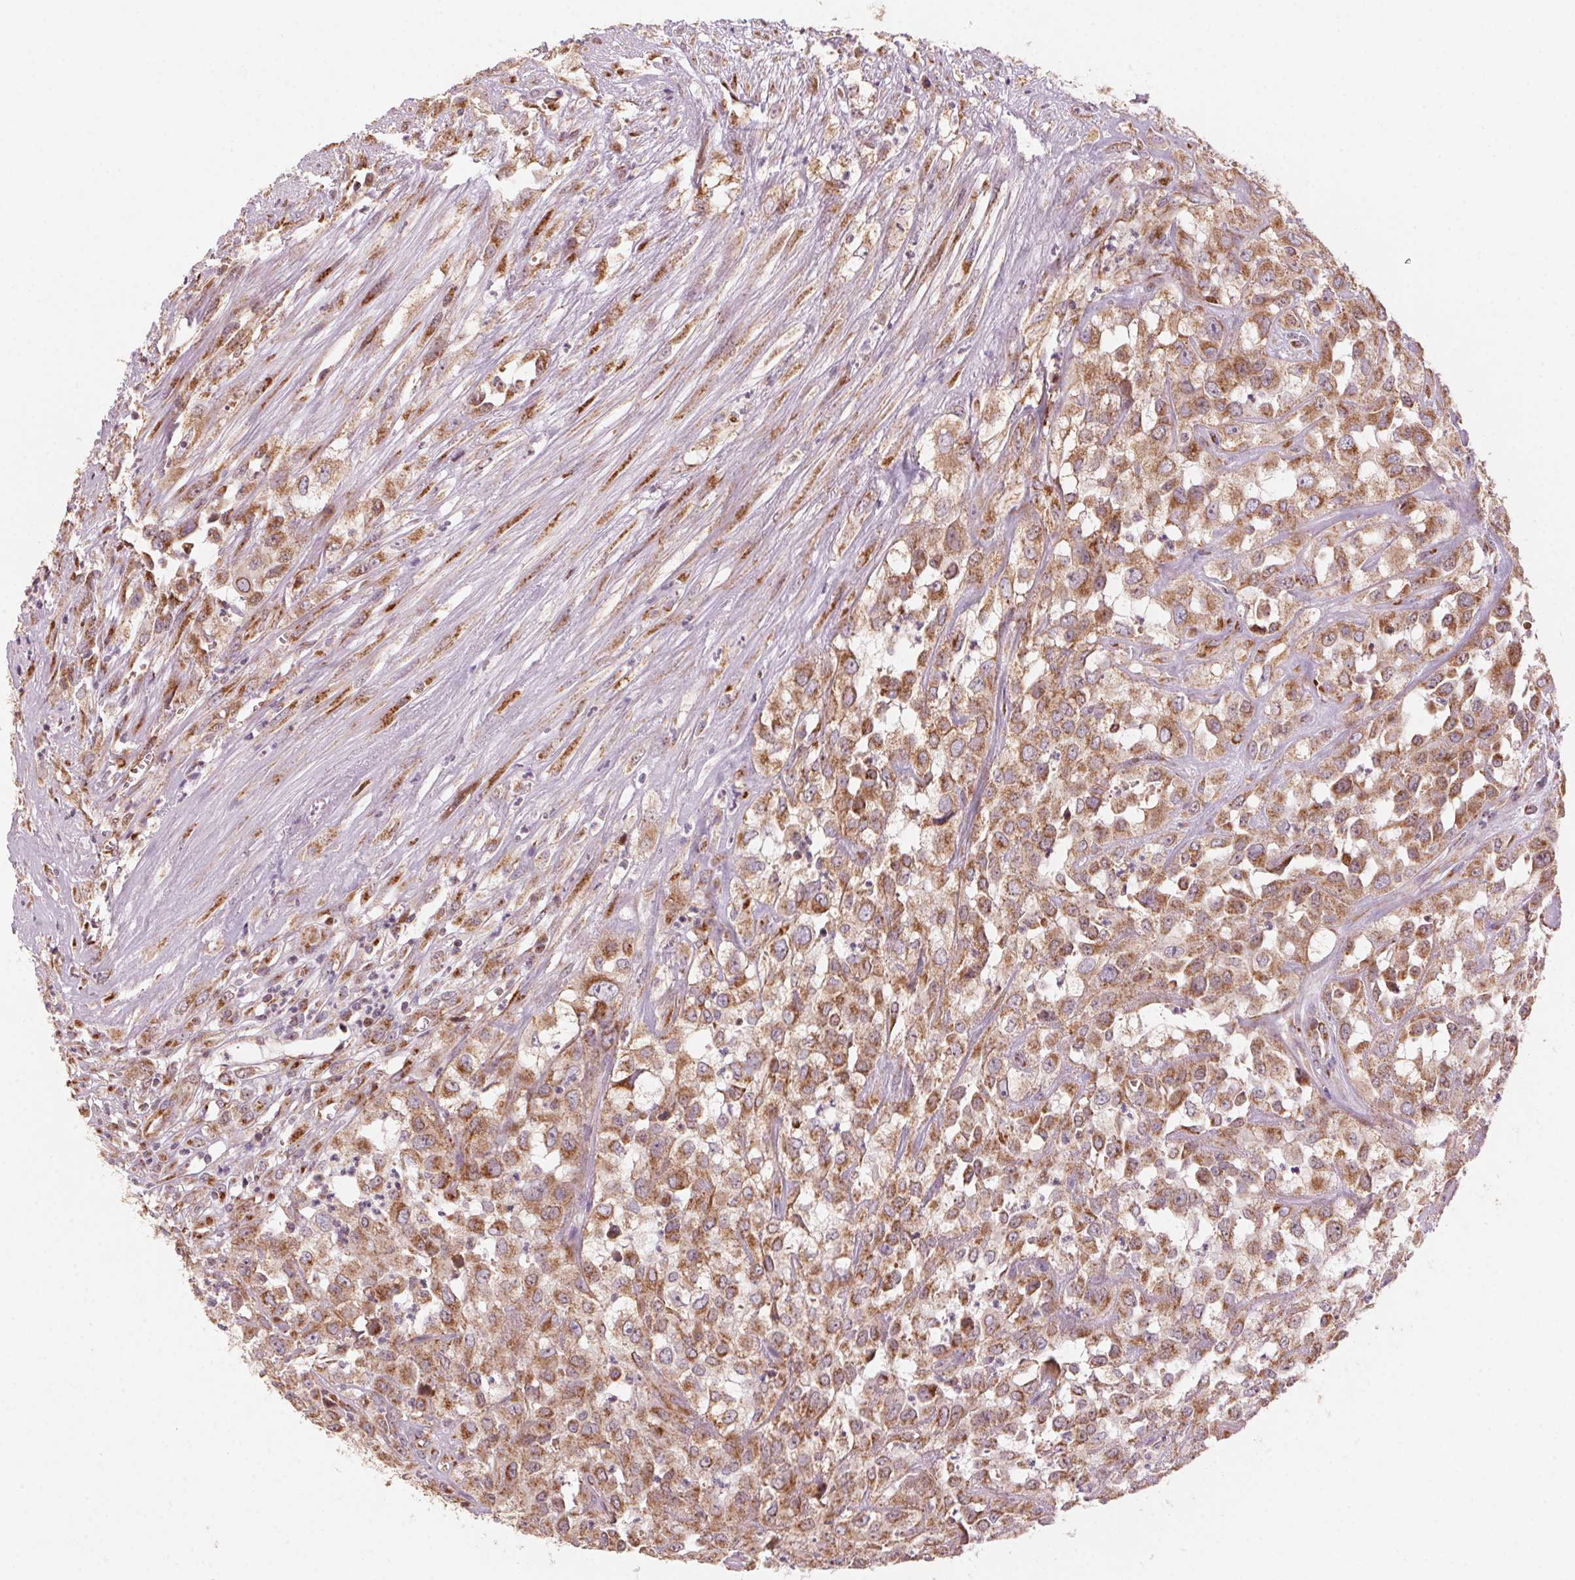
{"staining": {"intensity": "moderate", "quantity": ">75%", "location": "cytoplasmic/membranous"}, "tissue": "urothelial cancer", "cell_type": "Tumor cells", "image_type": "cancer", "snomed": [{"axis": "morphology", "description": "Urothelial carcinoma, High grade"}, {"axis": "topography", "description": "Urinary bladder"}], "caption": "An image of urothelial cancer stained for a protein reveals moderate cytoplasmic/membranous brown staining in tumor cells. Using DAB (brown) and hematoxylin (blue) stains, captured at high magnification using brightfield microscopy.", "gene": "TOMM70", "patient": {"sex": "male", "age": 67}}